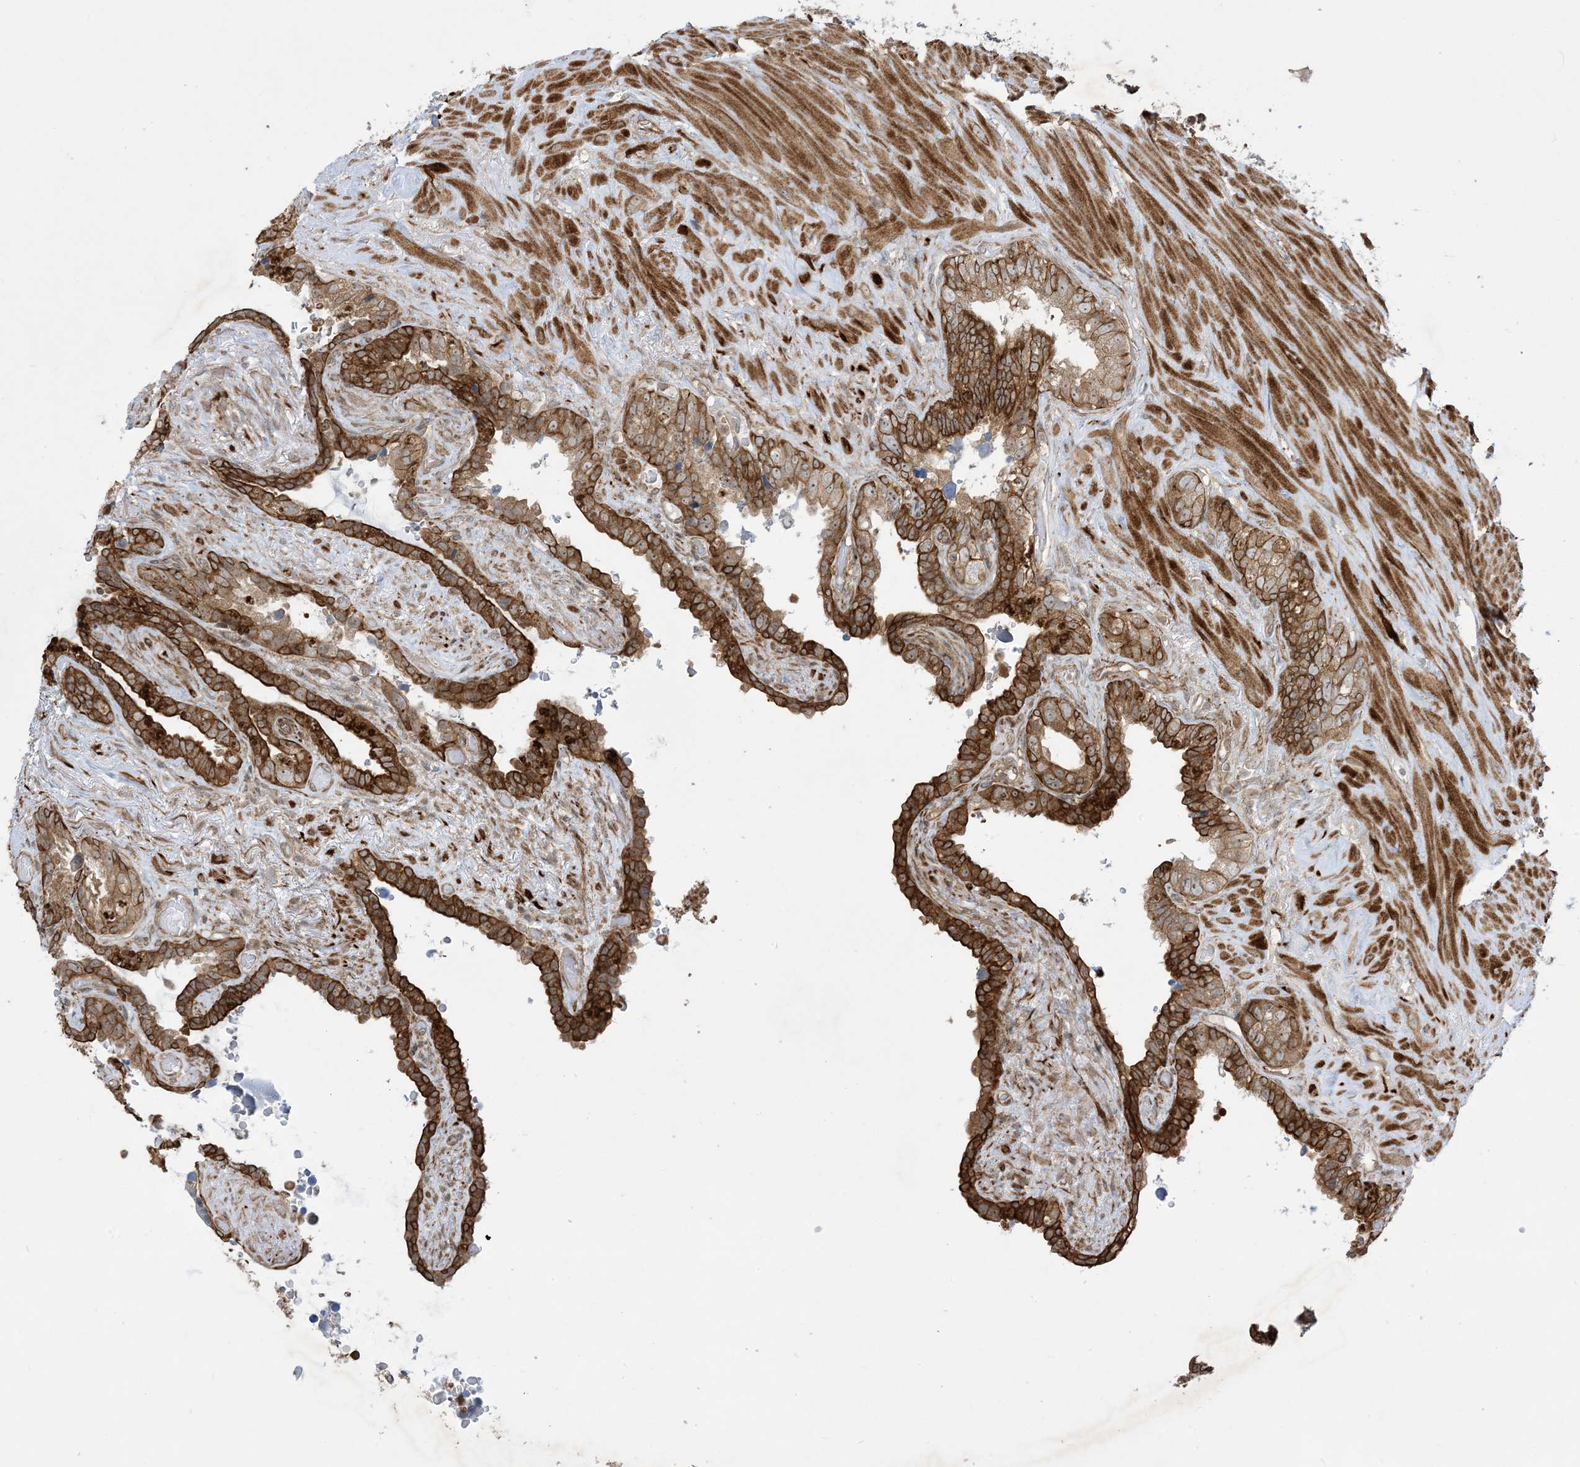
{"staining": {"intensity": "strong", "quantity": ">75%", "location": "cytoplasmic/membranous,nuclear"}, "tissue": "seminal vesicle", "cell_type": "Glandular cells", "image_type": "normal", "snomed": [{"axis": "morphology", "description": "Normal tissue, NOS"}, {"axis": "topography", "description": "Seminal veicle"}], "caption": "Benign seminal vesicle was stained to show a protein in brown. There is high levels of strong cytoplasmic/membranous,nuclear expression in approximately >75% of glandular cells.", "gene": "SOGA3", "patient": {"sex": "male", "age": 80}}